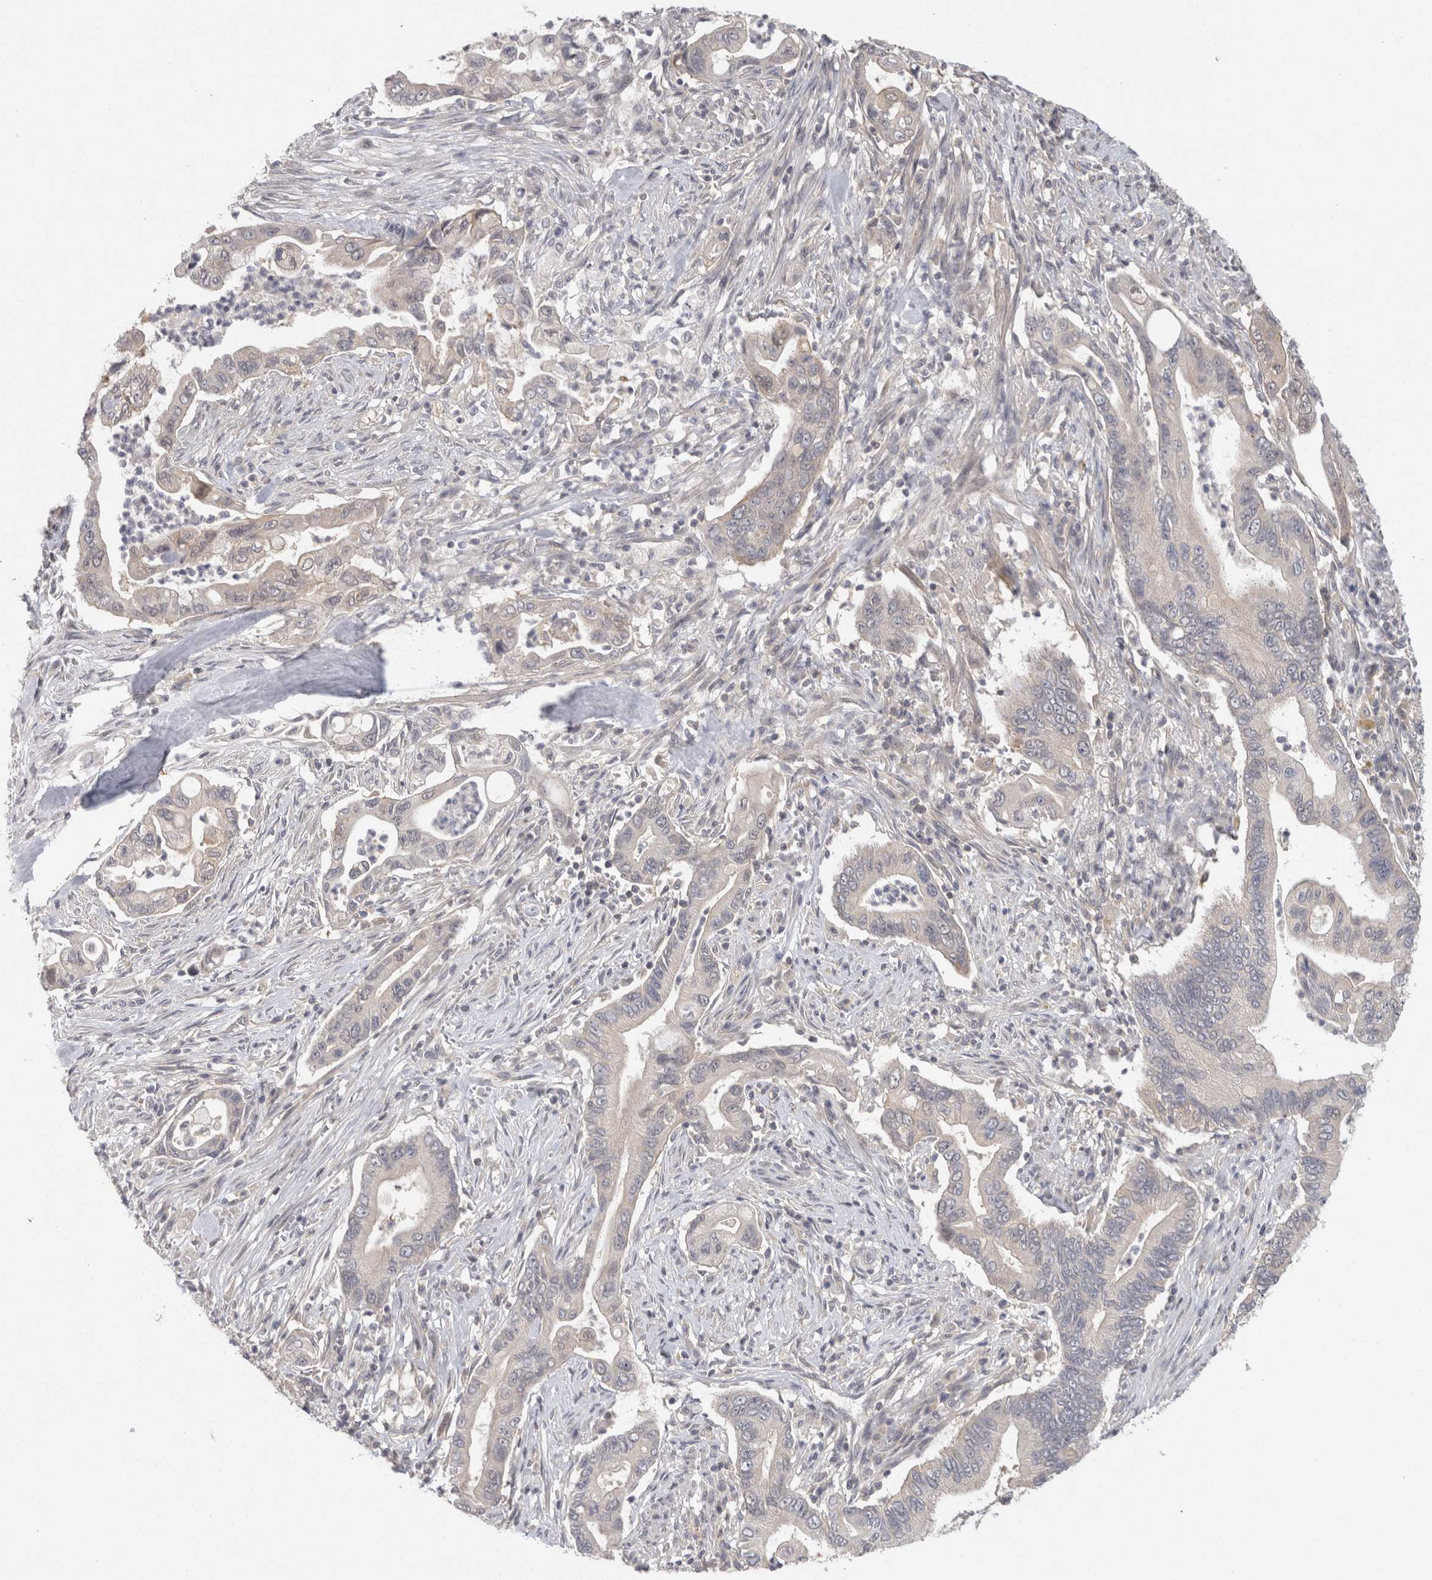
{"staining": {"intensity": "negative", "quantity": "none", "location": "none"}, "tissue": "pancreatic cancer", "cell_type": "Tumor cells", "image_type": "cancer", "snomed": [{"axis": "morphology", "description": "Adenocarcinoma, NOS"}, {"axis": "topography", "description": "Pancreas"}], "caption": "DAB immunohistochemical staining of pancreatic cancer (adenocarcinoma) shows no significant staining in tumor cells.", "gene": "ACAT2", "patient": {"sex": "male", "age": 78}}